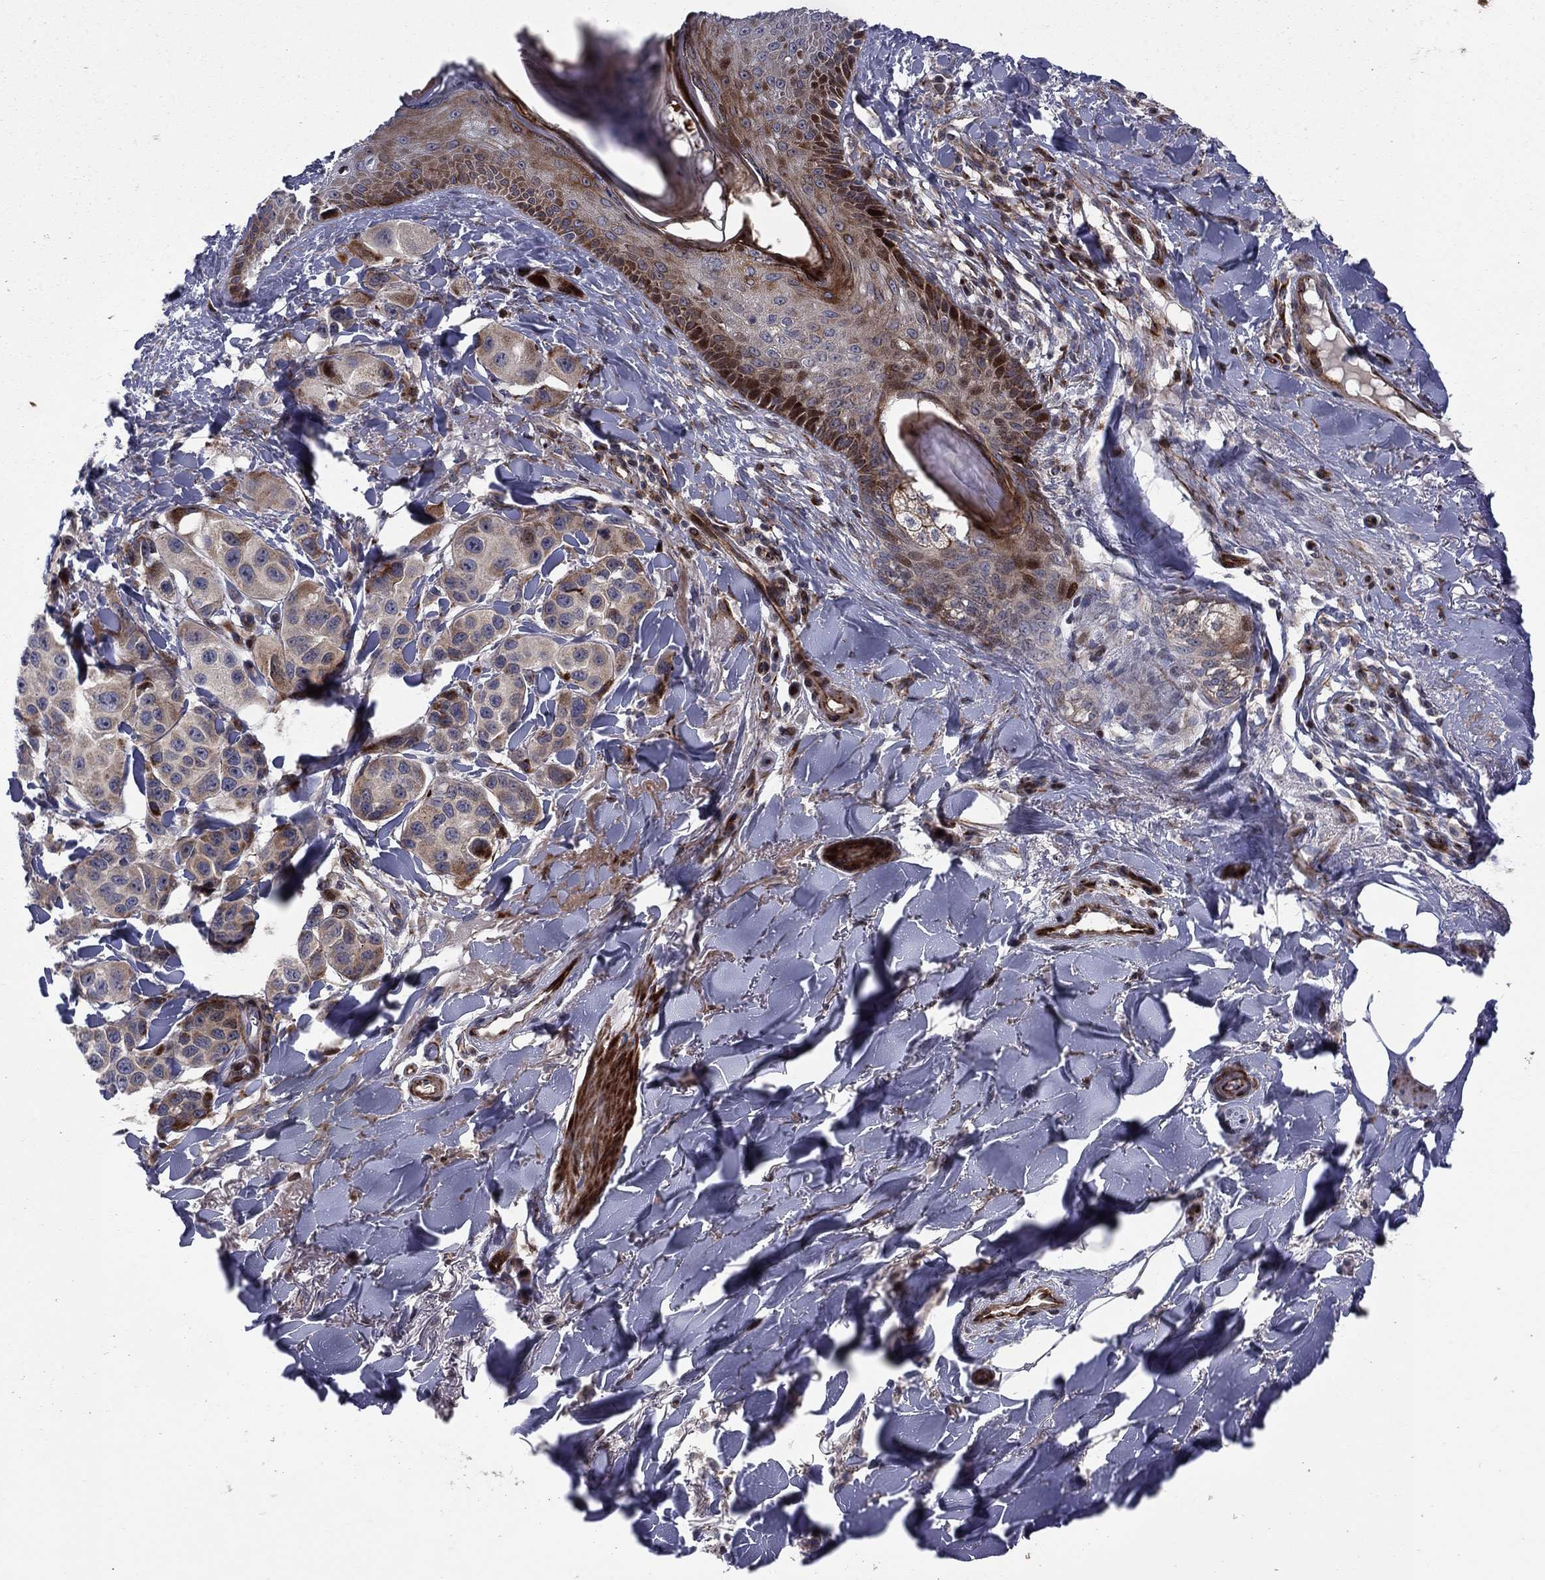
{"staining": {"intensity": "moderate", "quantity": "<25%", "location": "cytoplasmic/membranous,nuclear"}, "tissue": "melanoma", "cell_type": "Tumor cells", "image_type": "cancer", "snomed": [{"axis": "morphology", "description": "Malignant melanoma, NOS"}, {"axis": "topography", "description": "Skin"}], "caption": "IHC histopathology image of melanoma stained for a protein (brown), which reveals low levels of moderate cytoplasmic/membranous and nuclear positivity in approximately <25% of tumor cells.", "gene": "MIOS", "patient": {"sex": "male", "age": 57}}